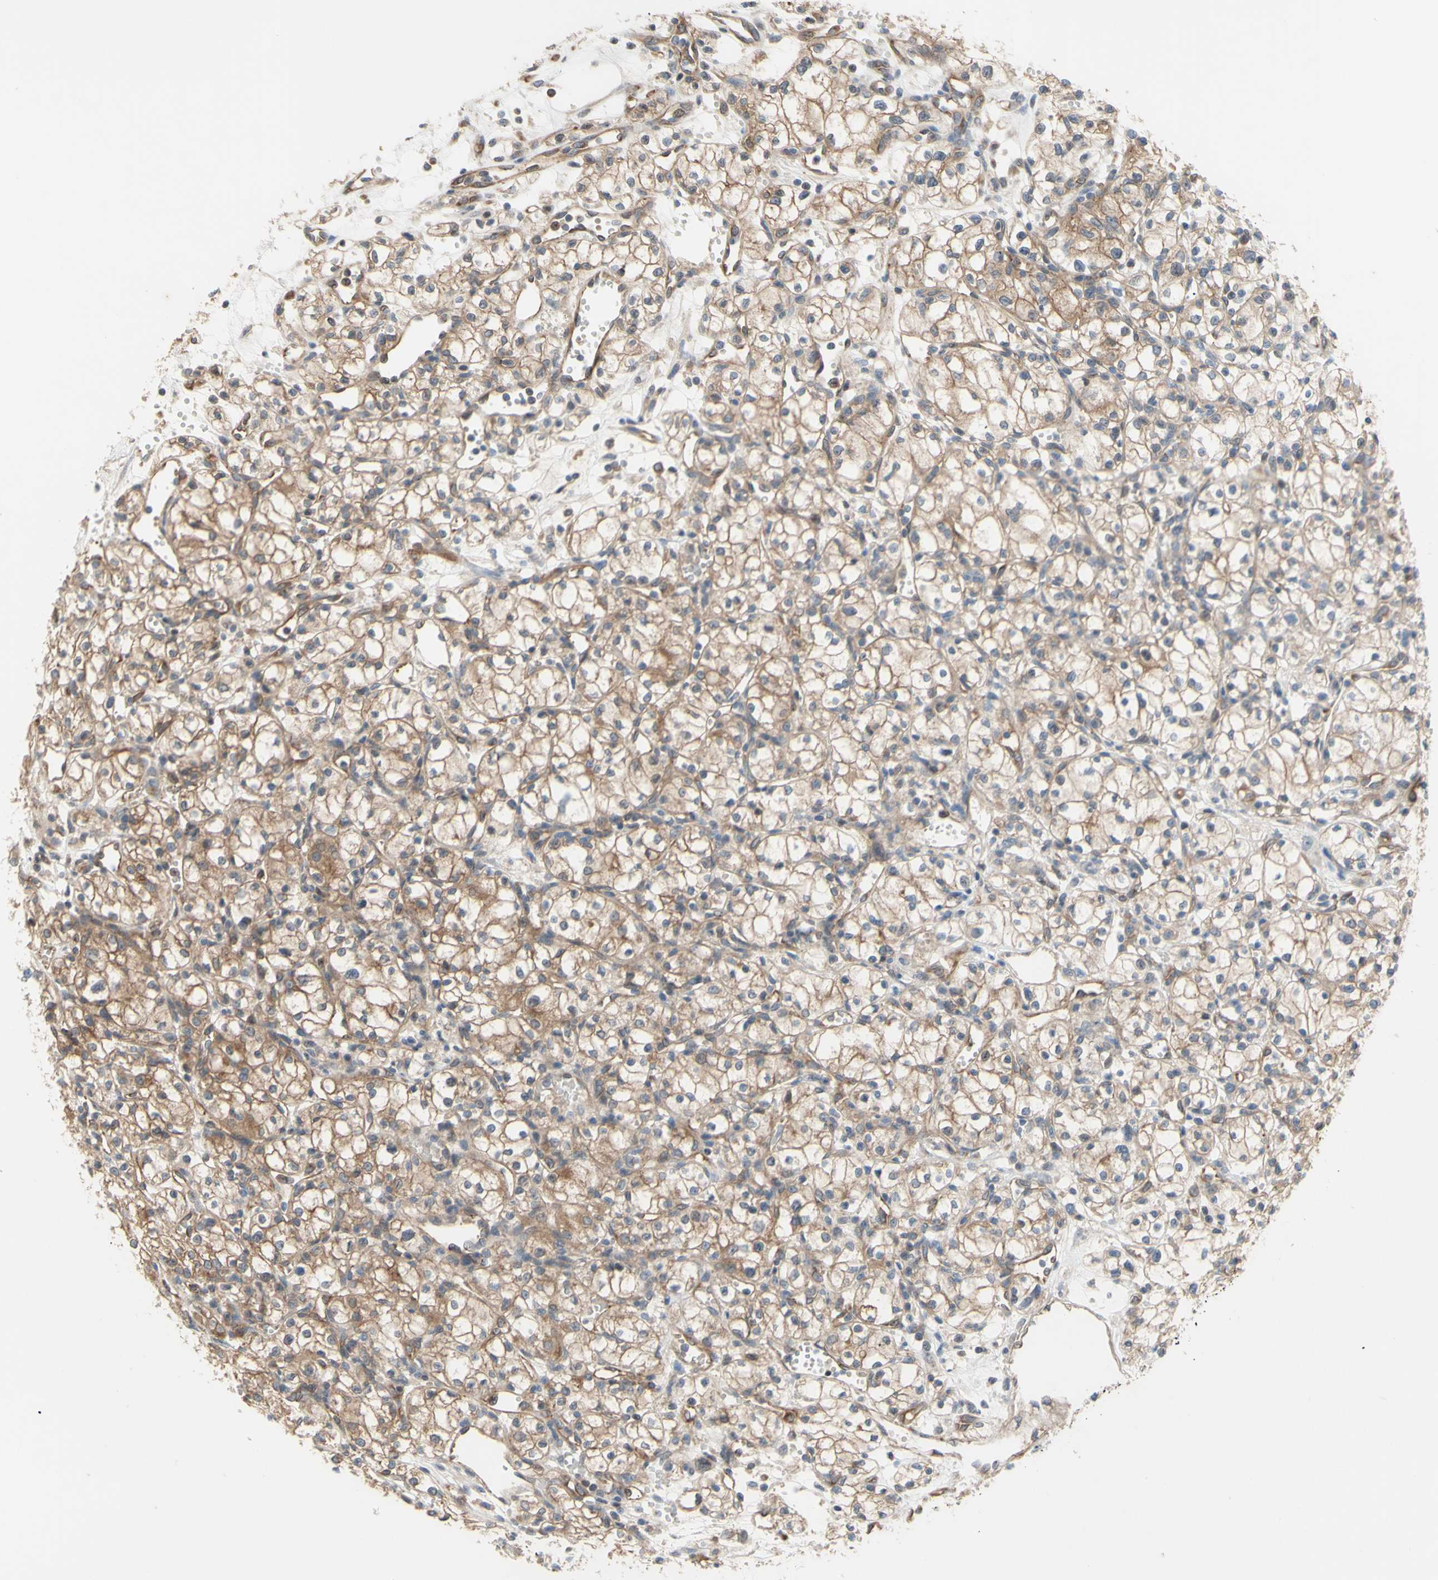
{"staining": {"intensity": "moderate", "quantity": ">75%", "location": "cytoplasmic/membranous"}, "tissue": "renal cancer", "cell_type": "Tumor cells", "image_type": "cancer", "snomed": [{"axis": "morphology", "description": "Normal tissue, NOS"}, {"axis": "morphology", "description": "Adenocarcinoma, NOS"}, {"axis": "topography", "description": "Kidney"}], "caption": "The photomicrograph displays staining of renal adenocarcinoma, revealing moderate cytoplasmic/membranous protein staining (brown color) within tumor cells. Ihc stains the protein in brown and the nuclei are stained blue.", "gene": "DYNLRB1", "patient": {"sex": "male", "age": 59}}